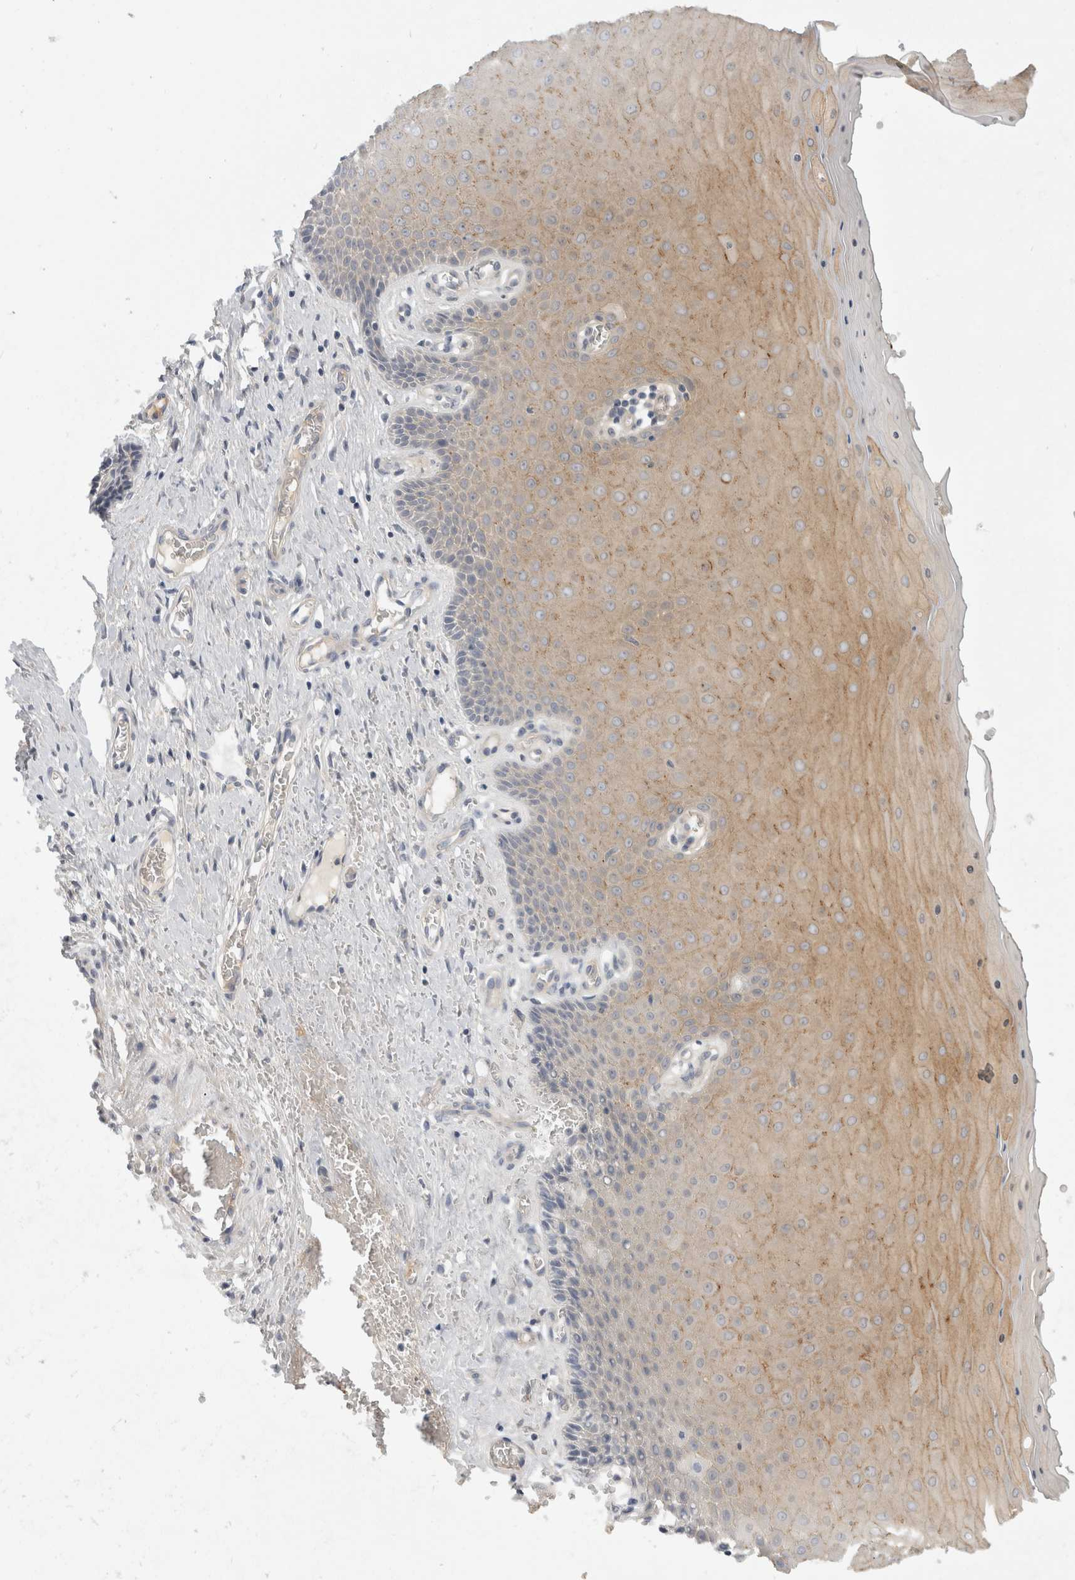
{"staining": {"intensity": "weak", "quantity": "<25%", "location": "cytoplasmic/membranous"}, "tissue": "cervix", "cell_type": "Glandular cells", "image_type": "normal", "snomed": [{"axis": "morphology", "description": "Normal tissue, NOS"}, {"axis": "topography", "description": "Cervix"}], "caption": "Immunohistochemistry image of normal human cervix stained for a protein (brown), which reveals no positivity in glandular cells. Nuclei are stained in blue.", "gene": "TOM1L2", "patient": {"sex": "female", "age": 55}}